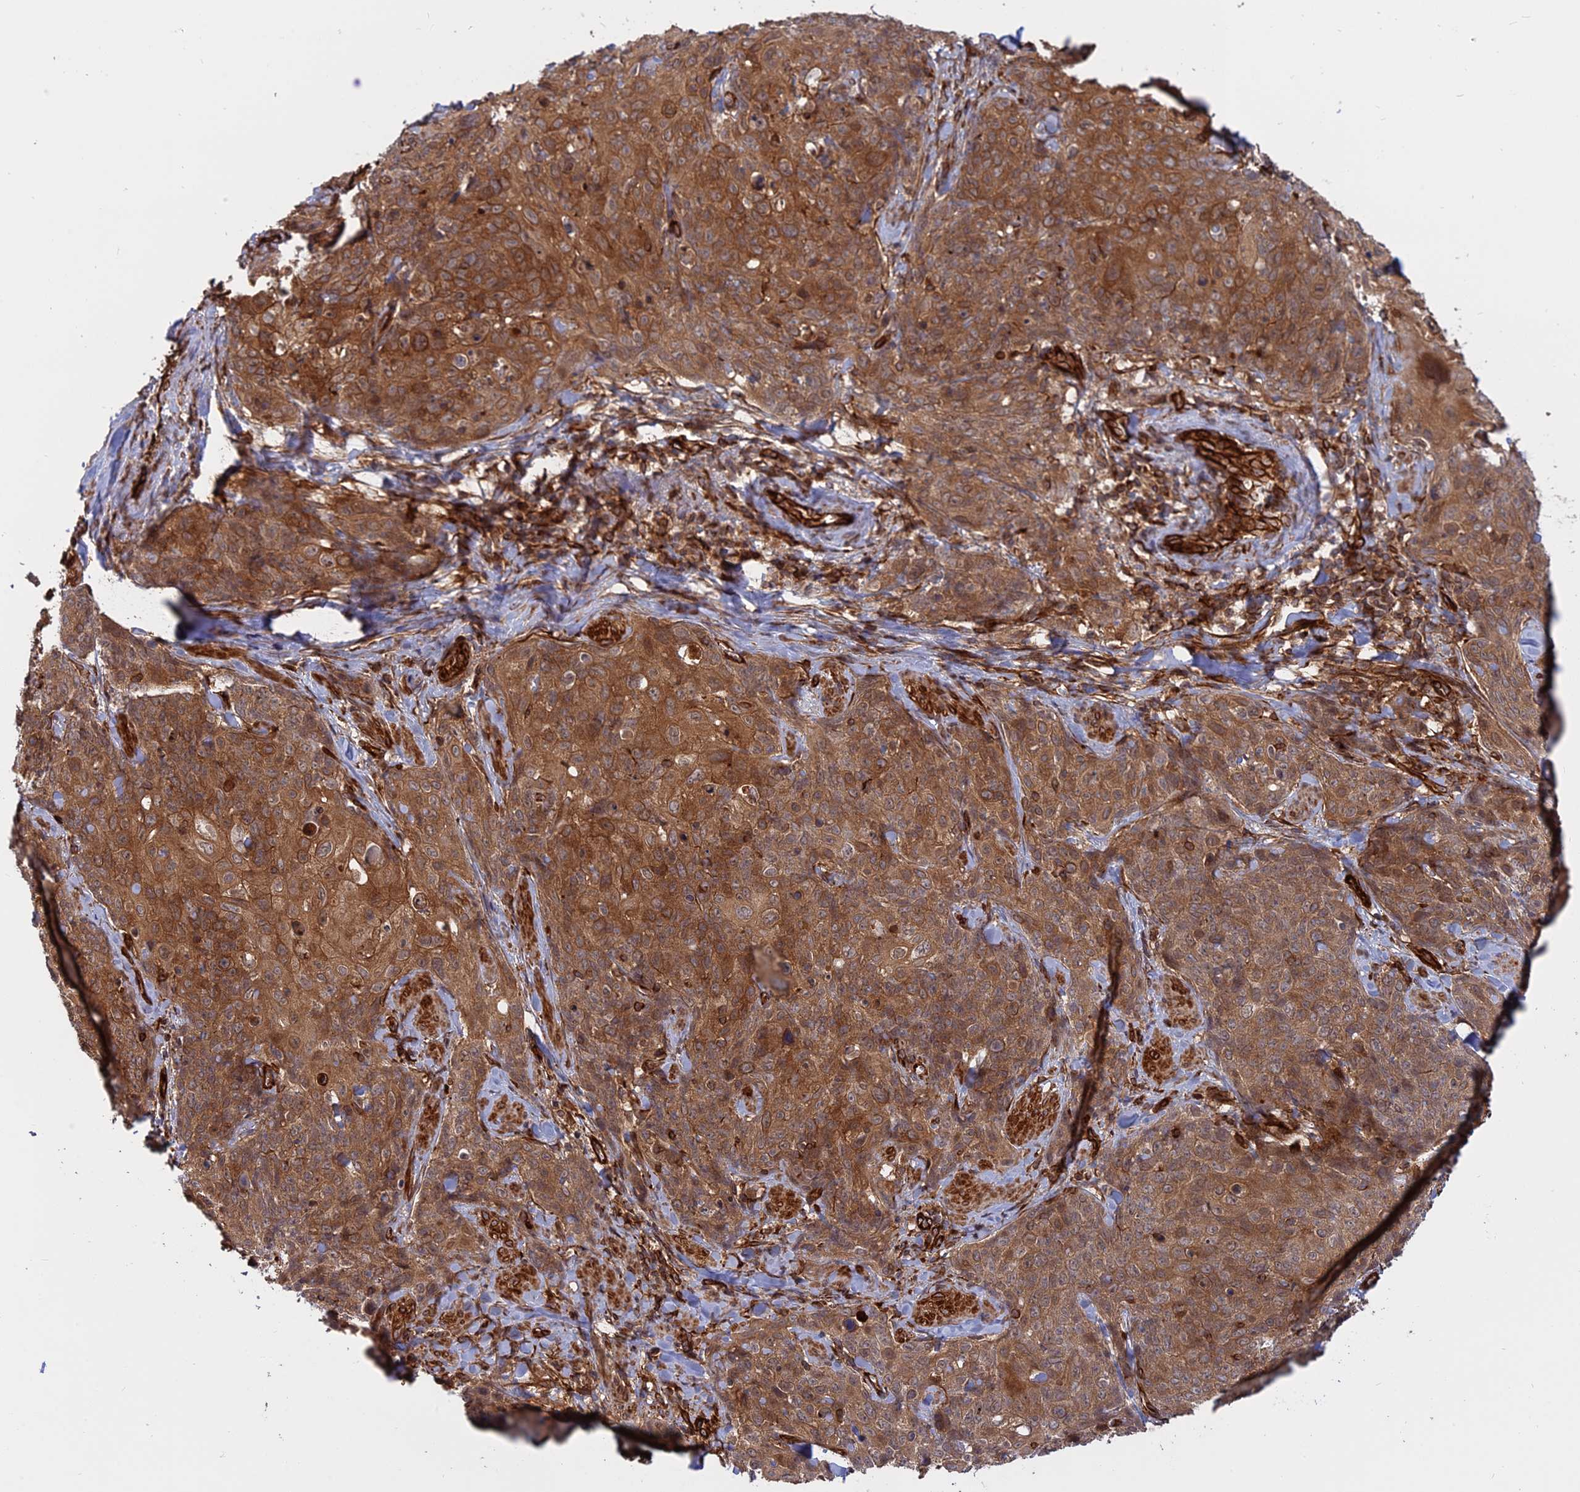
{"staining": {"intensity": "moderate", "quantity": ">75%", "location": "cytoplasmic/membranous"}, "tissue": "skin cancer", "cell_type": "Tumor cells", "image_type": "cancer", "snomed": [{"axis": "morphology", "description": "Squamous cell carcinoma, NOS"}, {"axis": "topography", "description": "Skin"}, {"axis": "topography", "description": "Vulva"}], "caption": "Squamous cell carcinoma (skin) tissue reveals moderate cytoplasmic/membranous staining in about >75% of tumor cells The staining is performed using DAB (3,3'-diaminobenzidine) brown chromogen to label protein expression. The nuclei are counter-stained blue using hematoxylin.", "gene": "PHLDB3", "patient": {"sex": "female", "age": 85}}